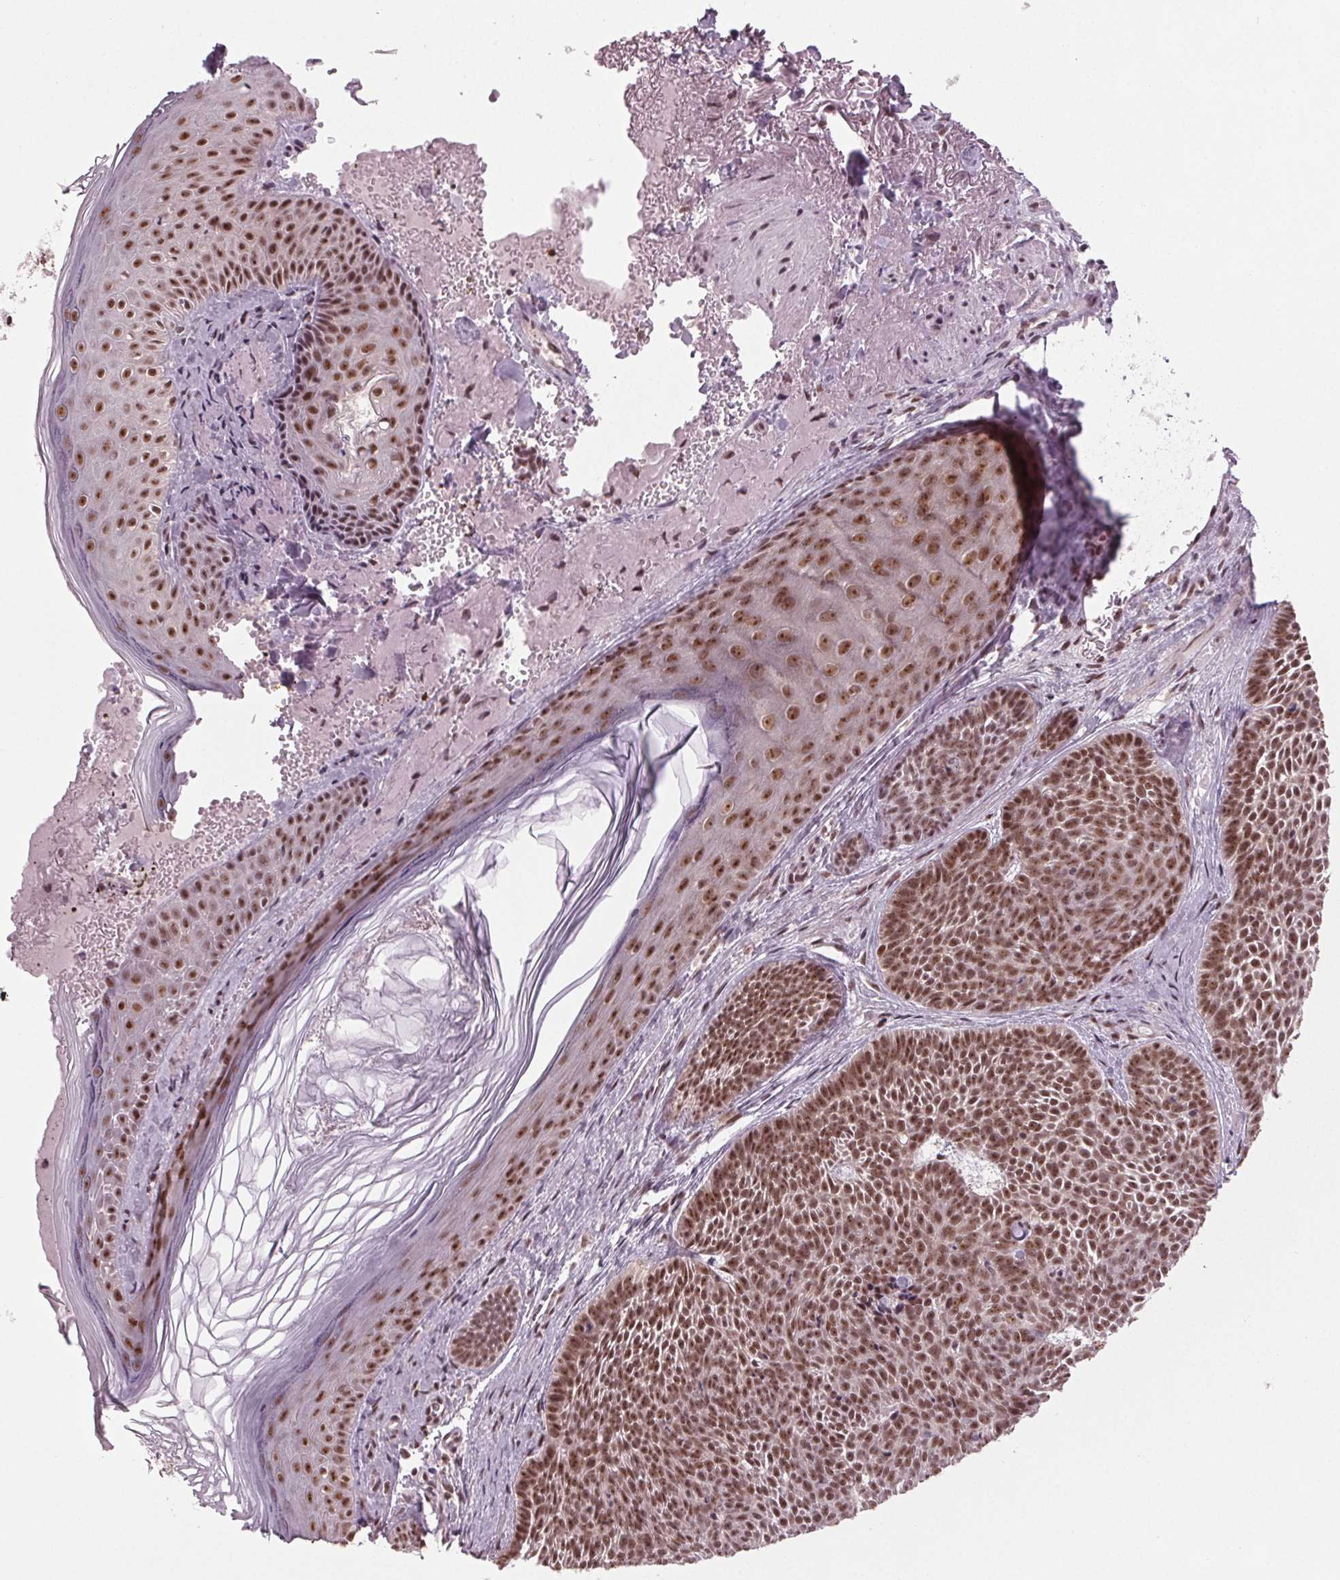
{"staining": {"intensity": "moderate", "quantity": ">75%", "location": "nuclear"}, "tissue": "skin cancer", "cell_type": "Tumor cells", "image_type": "cancer", "snomed": [{"axis": "morphology", "description": "Basal cell carcinoma"}, {"axis": "topography", "description": "Skin"}], "caption": "Skin cancer (basal cell carcinoma) stained for a protein demonstrates moderate nuclear positivity in tumor cells.", "gene": "DDX41", "patient": {"sex": "male", "age": 81}}